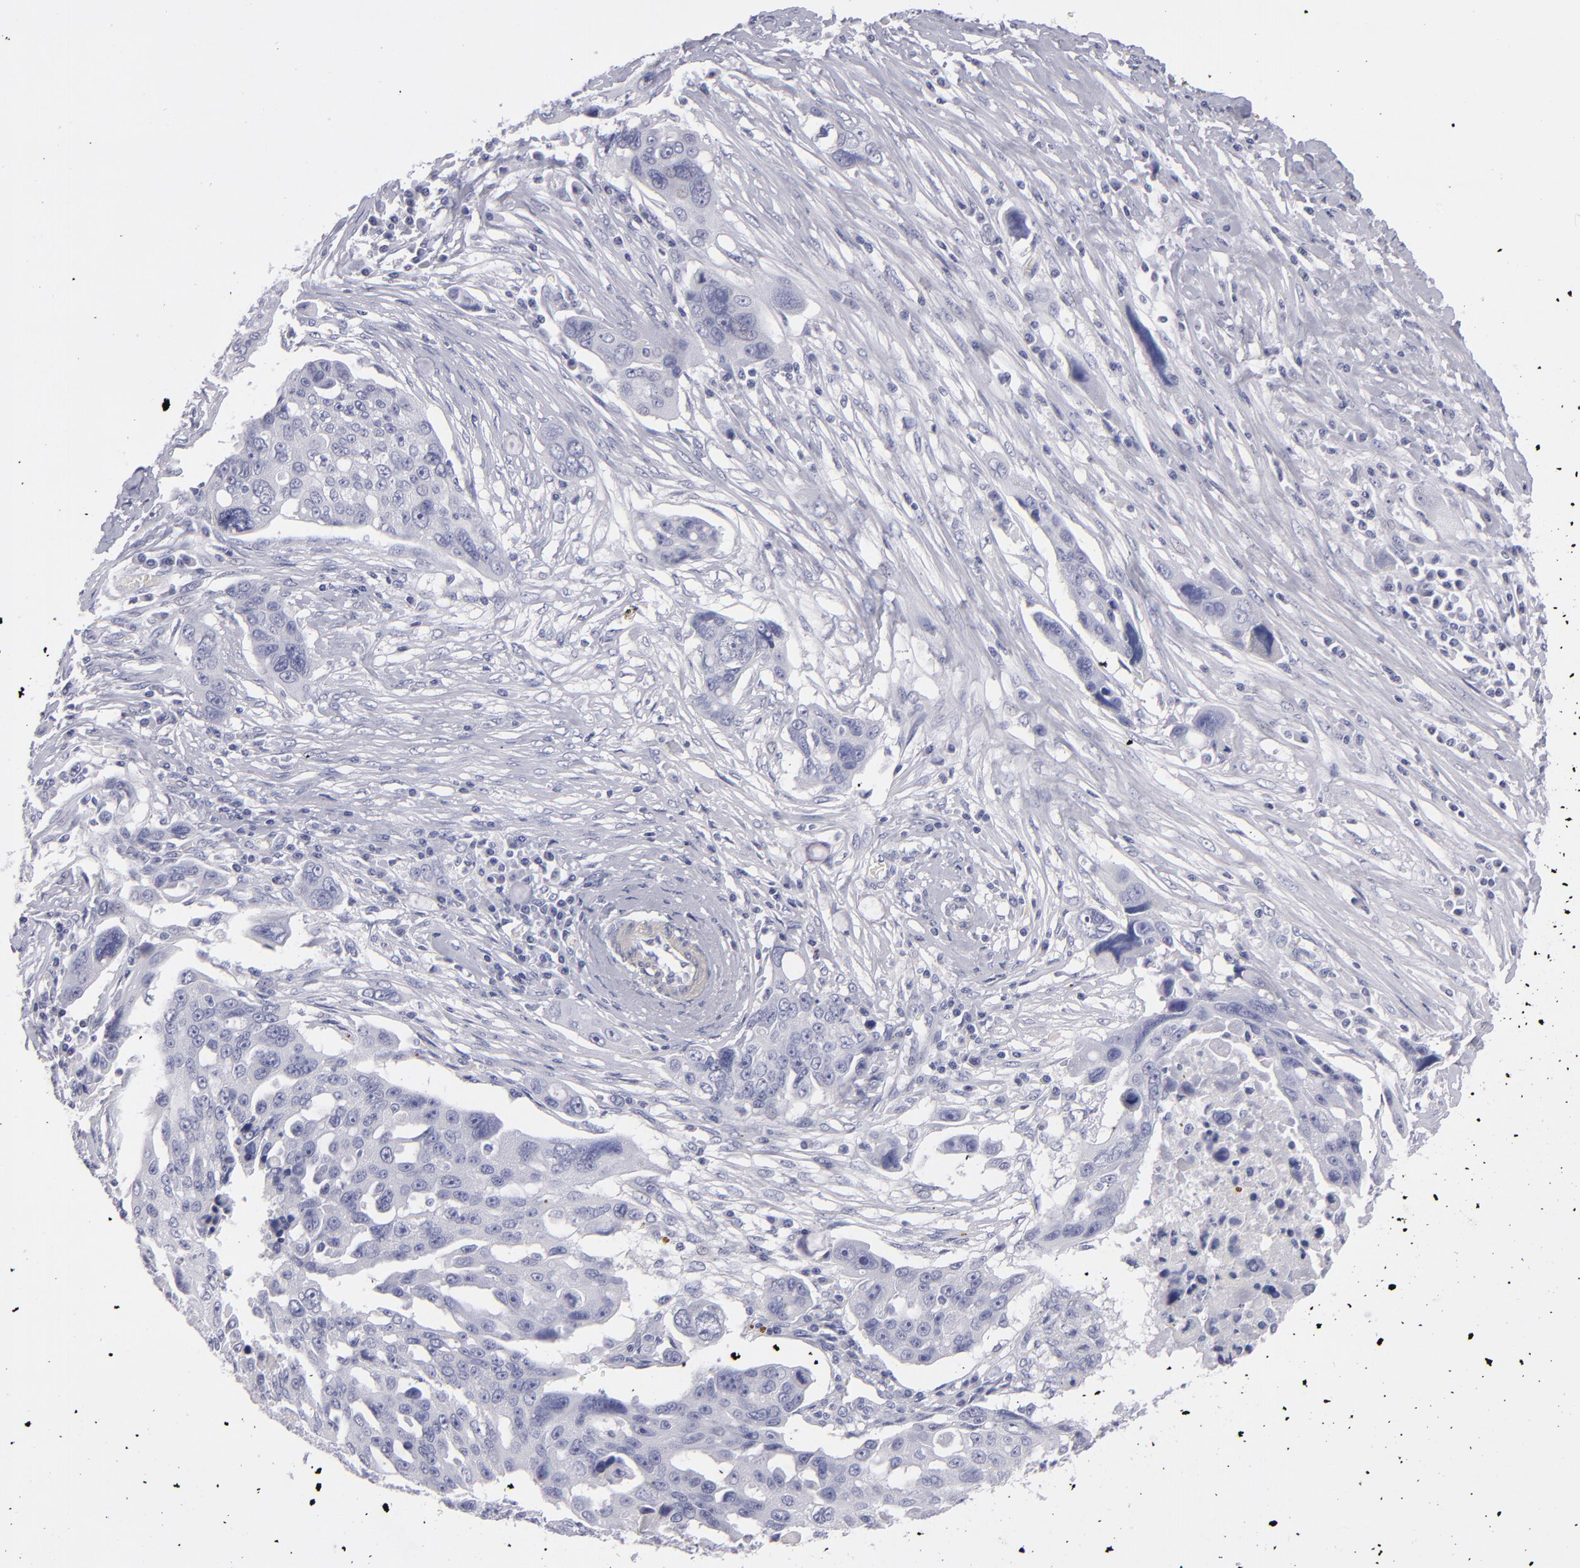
{"staining": {"intensity": "negative", "quantity": "none", "location": "none"}, "tissue": "ovarian cancer", "cell_type": "Tumor cells", "image_type": "cancer", "snomed": [{"axis": "morphology", "description": "Carcinoma, endometroid"}, {"axis": "topography", "description": "Ovary"}], "caption": "This is an immunohistochemistry histopathology image of endometroid carcinoma (ovarian). There is no expression in tumor cells.", "gene": "MYH11", "patient": {"sex": "female", "age": 75}}